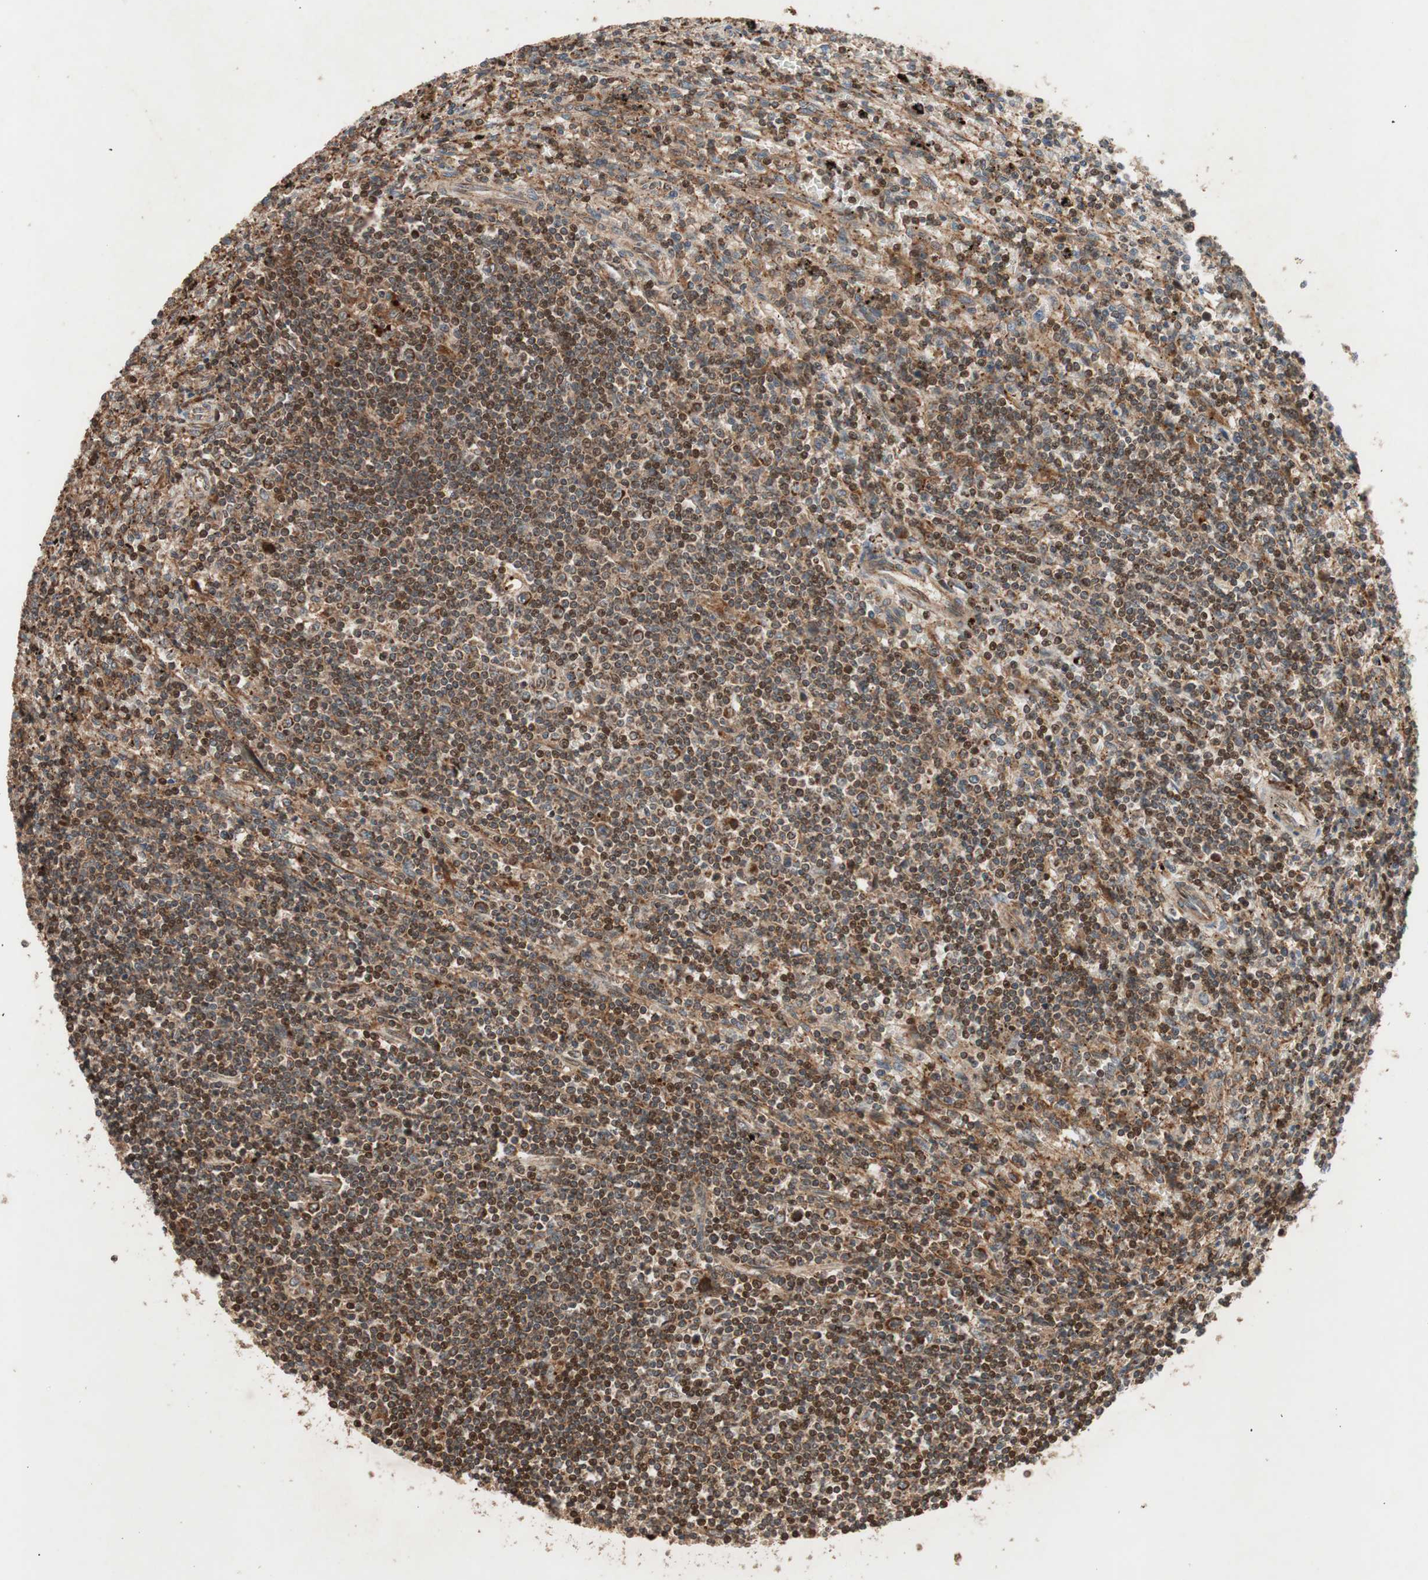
{"staining": {"intensity": "strong", "quantity": ">75%", "location": "cytoplasmic/membranous"}, "tissue": "lymphoma", "cell_type": "Tumor cells", "image_type": "cancer", "snomed": [{"axis": "morphology", "description": "Malignant lymphoma, non-Hodgkin's type, Low grade"}, {"axis": "topography", "description": "Spleen"}], "caption": "Immunohistochemical staining of human malignant lymphoma, non-Hodgkin's type (low-grade) shows high levels of strong cytoplasmic/membranous positivity in about >75% of tumor cells.", "gene": "RAB1A", "patient": {"sex": "male", "age": 76}}